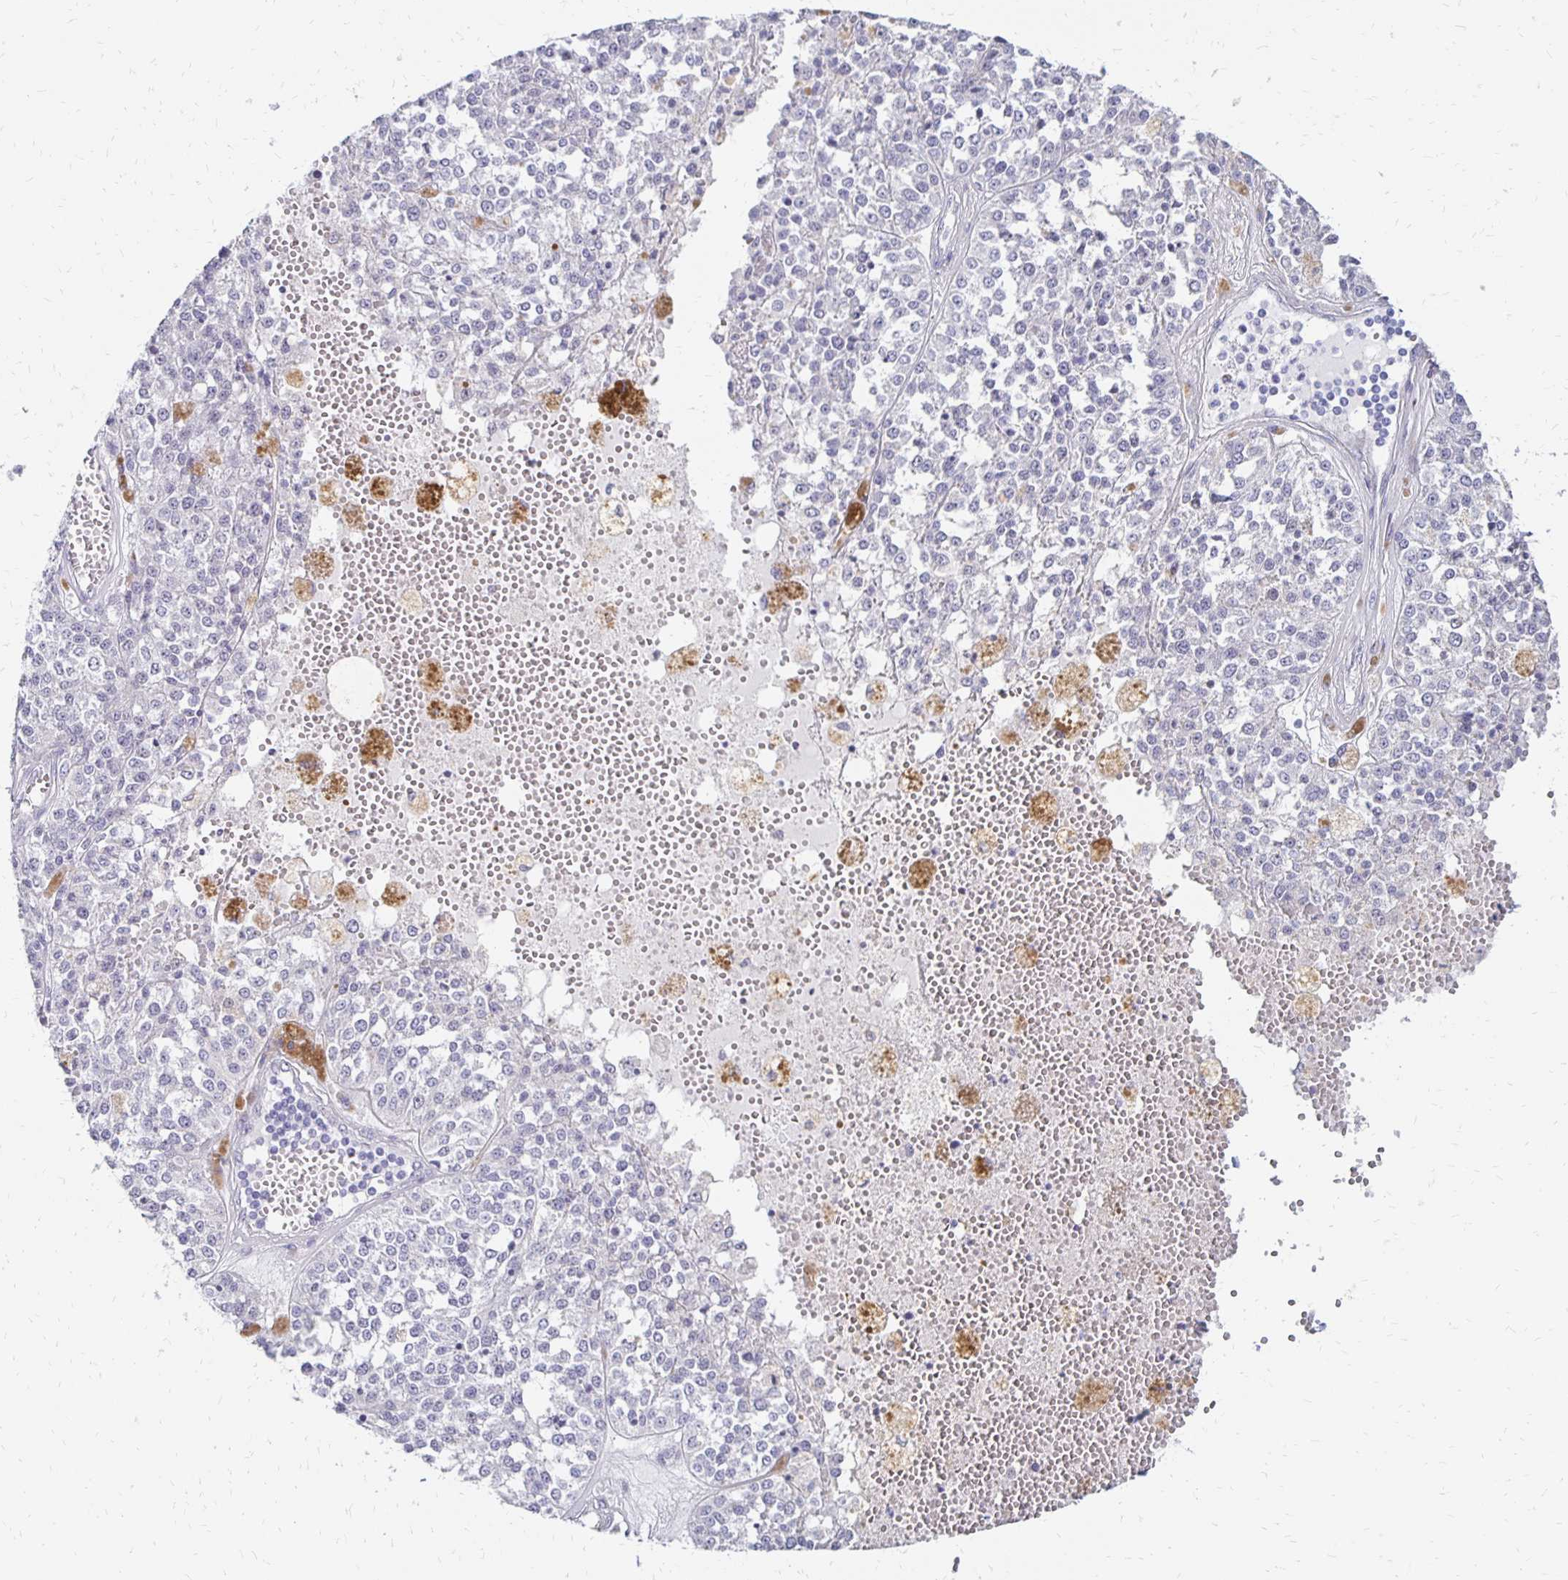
{"staining": {"intensity": "negative", "quantity": "none", "location": "none"}, "tissue": "melanoma", "cell_type": "Tumor cells", "image_type": "cancer", "snomed": [{"axis": "morphology", "description": "Malignant melanoma, Metastatic site"}, {"axis": "topography", "description": "Lymph node"}], "caption": "Histopathology image shows no protein expression in tumor cells of malignant melanoma (metastatic site) tissue. Nuclei are stained in blue.", "gene": "ATOSB", "patient": {"sex": "female", "age": 64}}